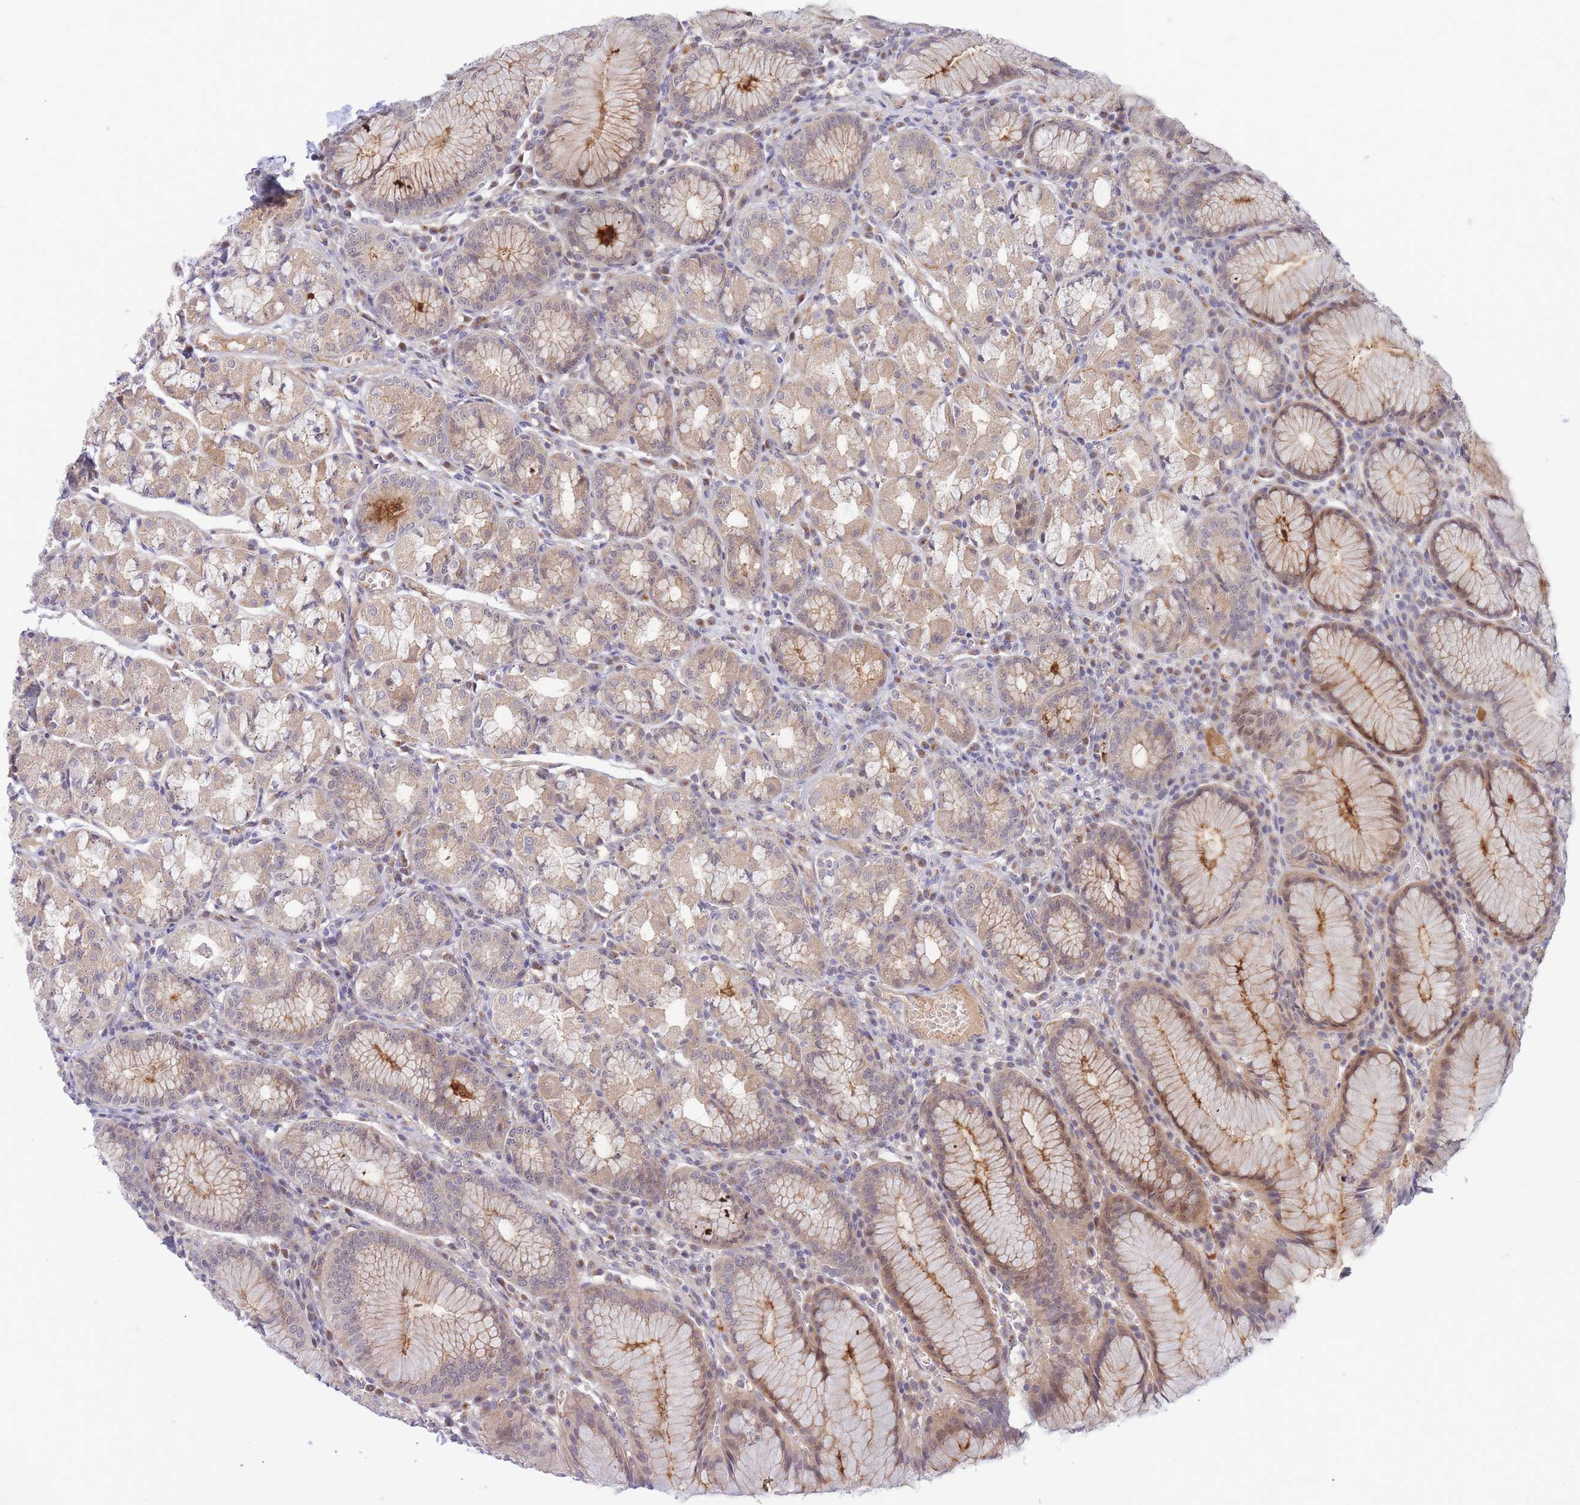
{"staining": {"intensity": "moderate", "quantity": "25%-75%", "location": "cytoplasmic/membranous"}, "tissue": "stomach", "cell_type": "Glandular cells", "image_type": "normal", "snomed": [{"axis": "morphology", "description": "Normal tissue, NOS"}, {"axis": "topography", "description": "Stomach"}], "caption": "Stomach stained with DAB (3,3'-diaminobenzidine) immunohistochemistry demonstrates medium levels of moderate cytoplasmic/membranous expression in approximately 25%-75% of glandular cells.", "gene": "APOL4", "patient": {"sex": "male", "age": 55}}